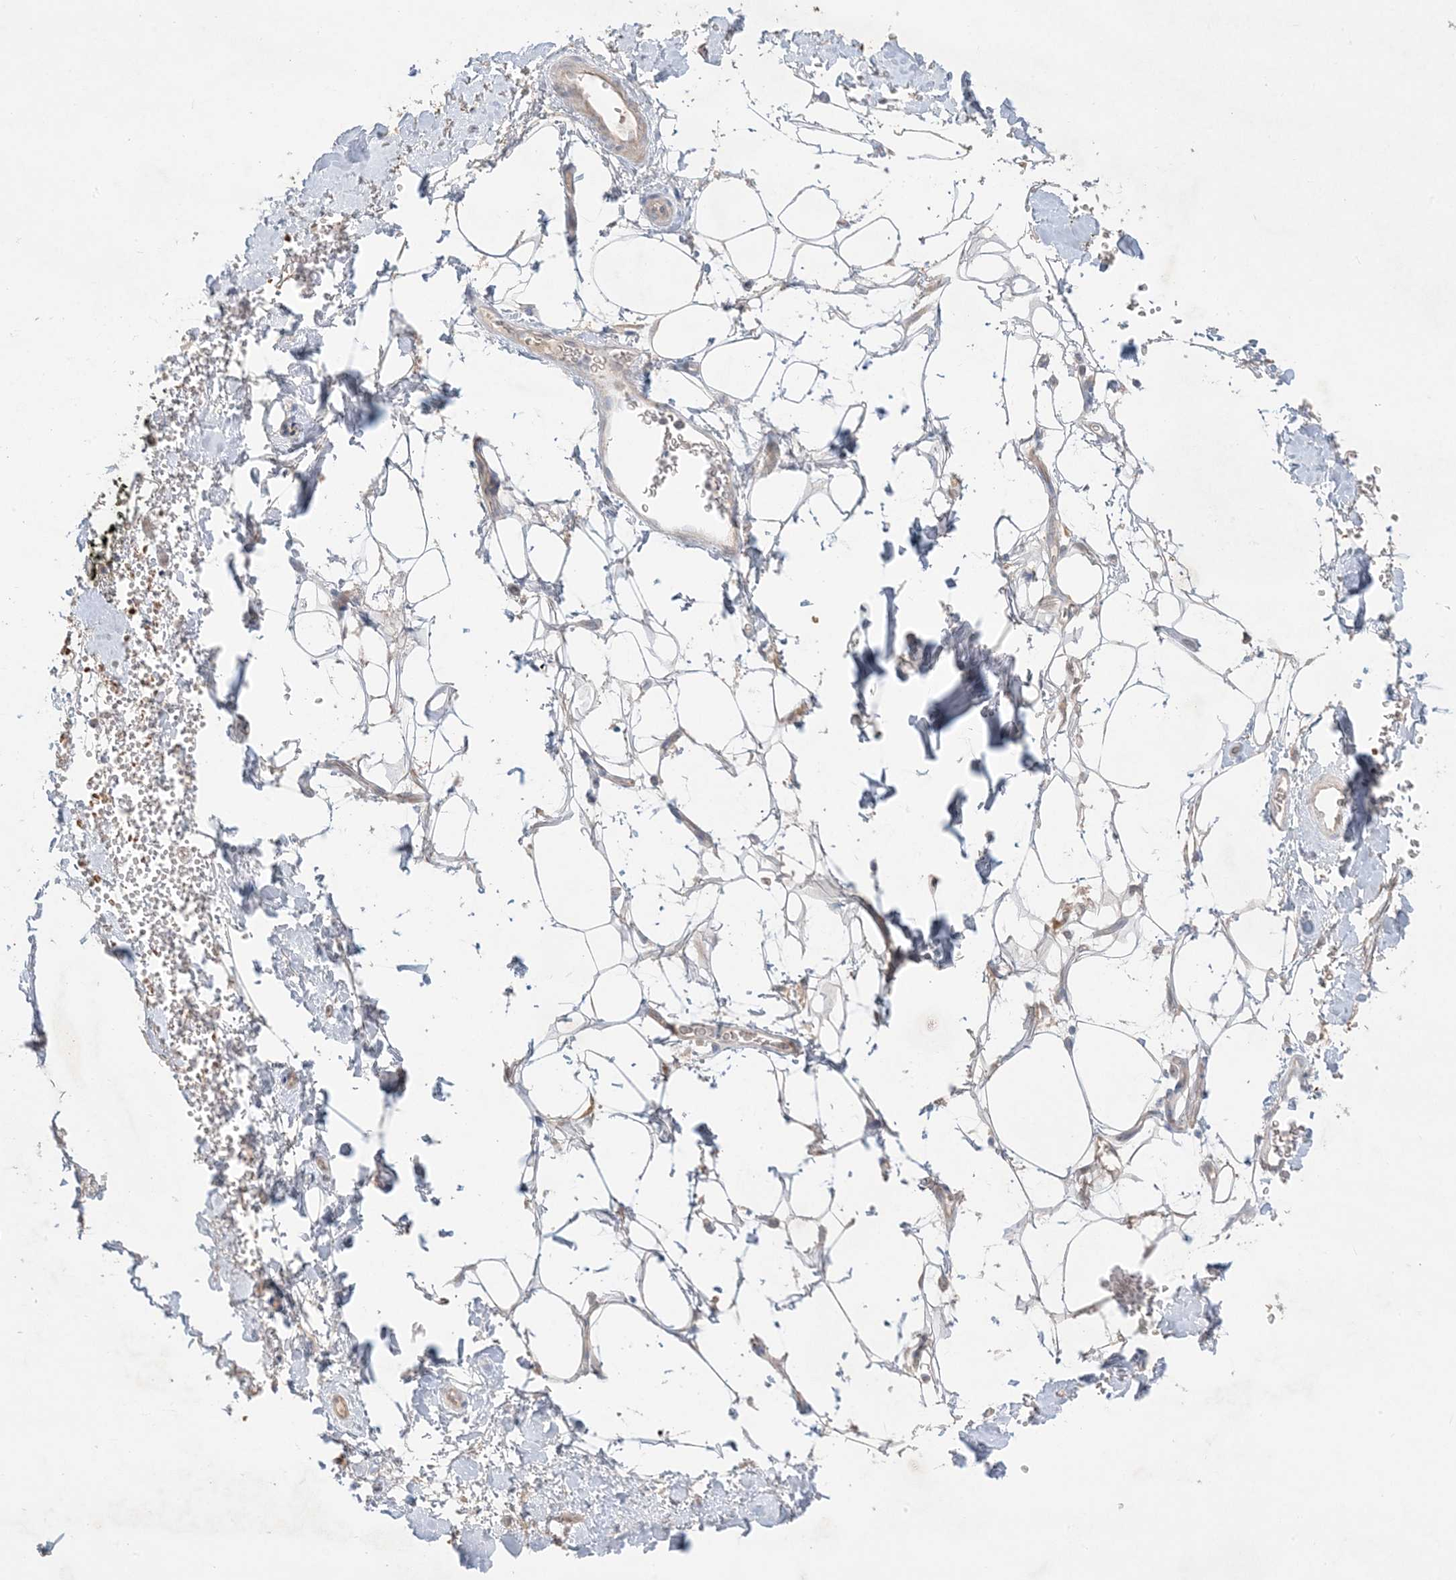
{"staining": {"intensity": "strong", "quantity": ">75%", "location": "cytoplasmic/membranous,nuclear"}, "tissue": "adipose tissue", "cell_type": "Adipocytes", "image_type": "normal", "snomed": [{"axis": "morphology", "description": "Normal tissue, NOS"}, {"axis": "morphology", "description": "Adenocarcinoma, NOS"}, {"axis": "topography", "description": "Pancreas"}, {"axis": "topography", "description": "Peripheral nerve tissue"}], "caption": "Immunohistochemistry (IHC) image of unremarkable adipose tissue: adipose tissue stained using IHC displays high levels of strong protein expression localized specifically in the cytoplasmic/membranous,nuclear of adipocytes, appearing as a cytoplasmic/membranous,nuclear brown color.", "gene": "MMGT1", "patient": {"sex": "male", "age": 59}}